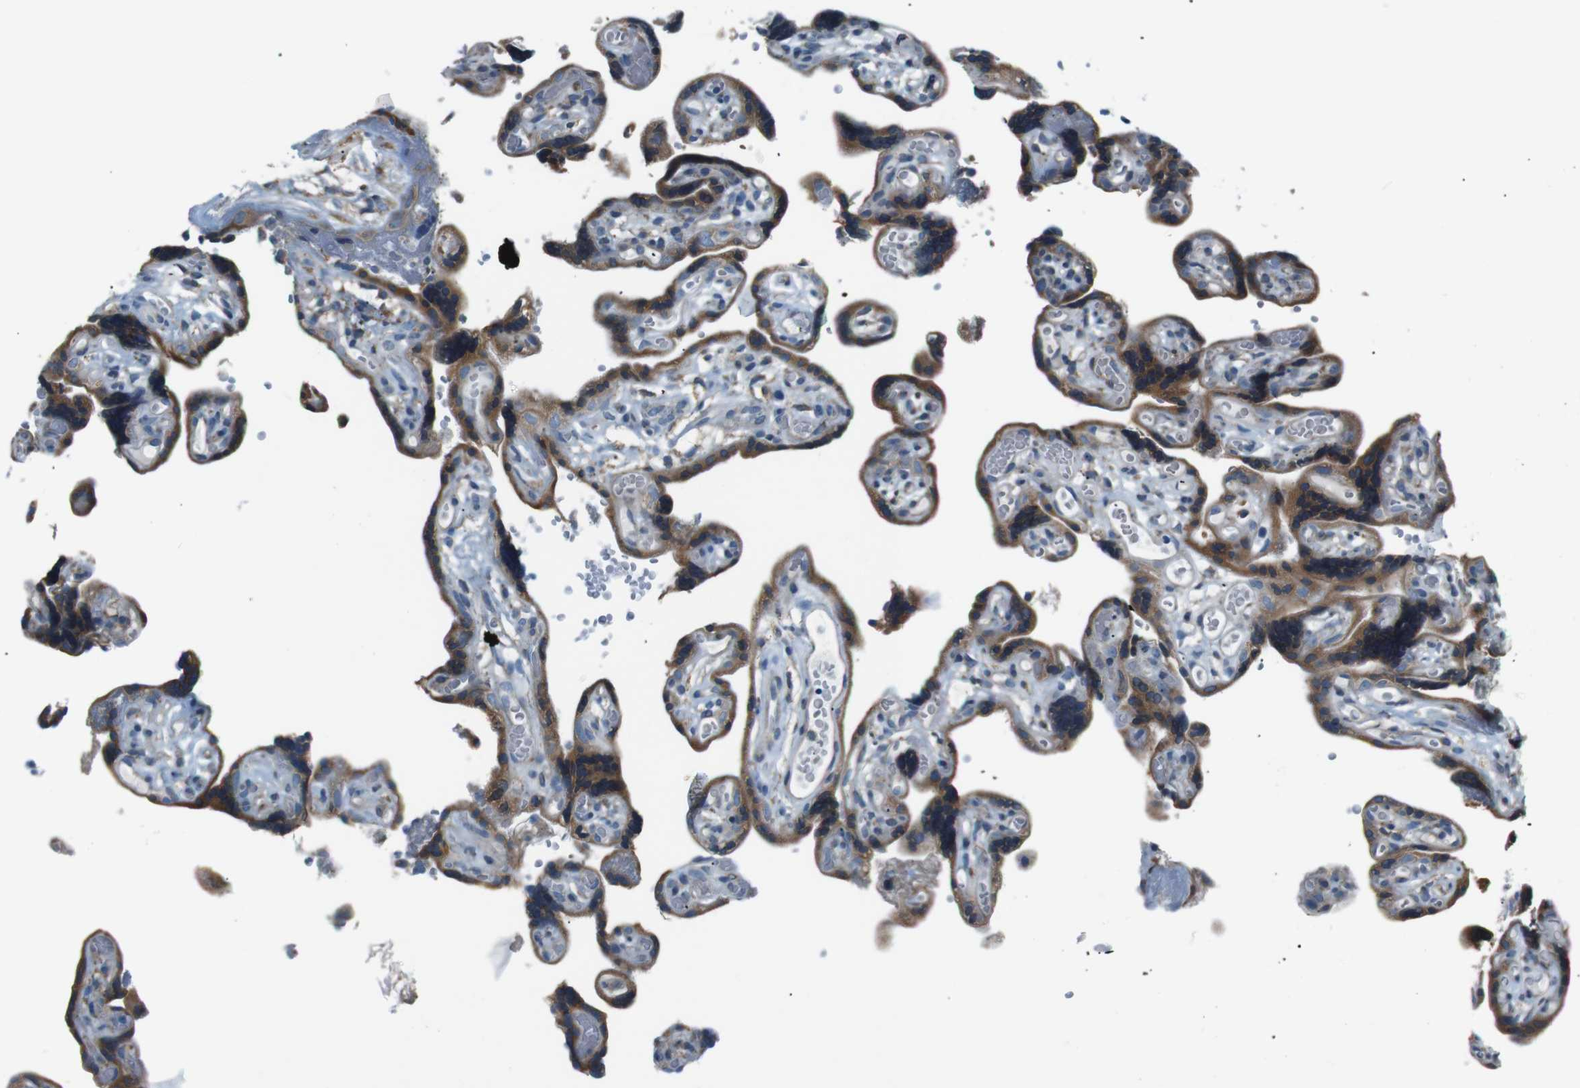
{"staining": {"intensity": "moderate", "quantity": ">75%", "location": "cytoplasmic/membranous"}, "tissue": "placenta", "cell_type": "Decidual cells", "image_type": "normal", "snomed": [{"axis": "morphology", "description": "Normal tissue, NOS"}, {"axis": "topography", "description": "Placenta"}], "caption": "IHC of normal human placenta reveals medium levels of moderate cytoplasmic/membranous positivity in approximately >75% of decidual cells.", "gene": "SIGMAR1", "patient": {"sex": "female", "age": 30}}